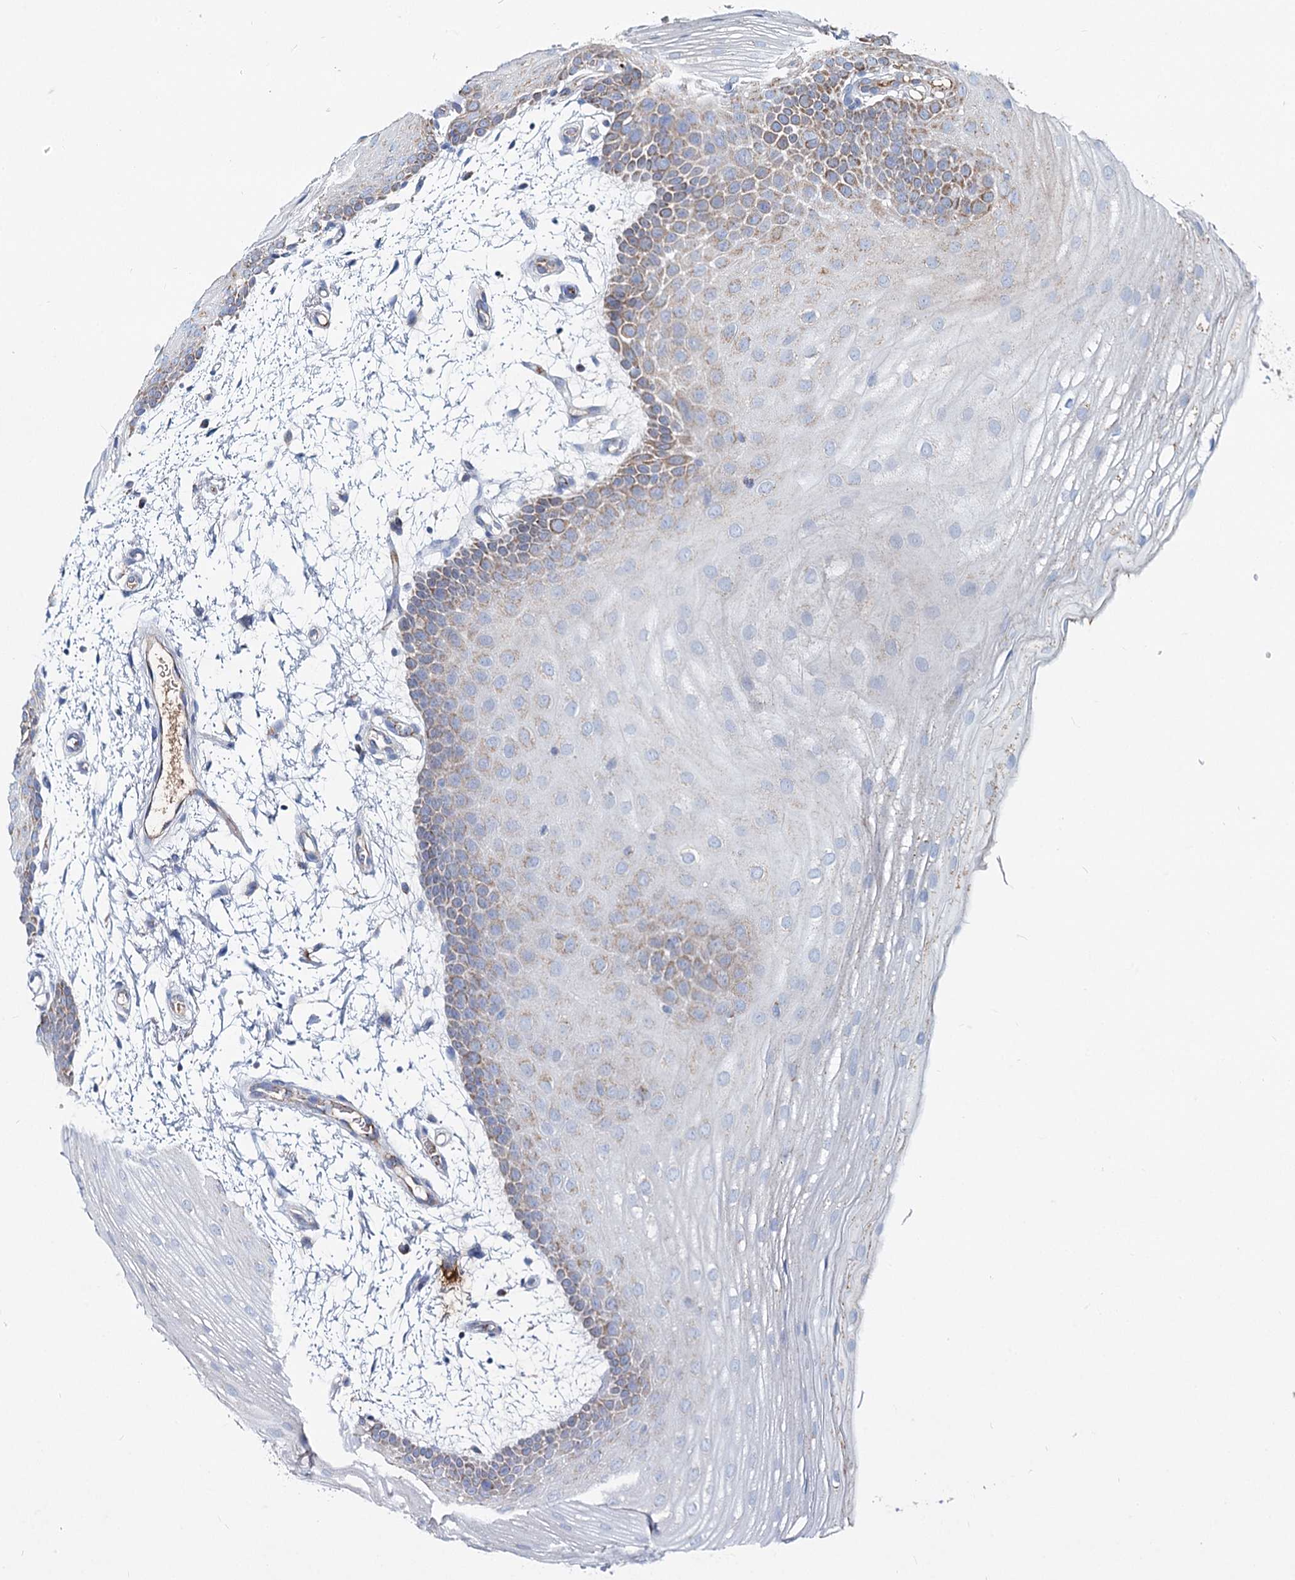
{"staining": {"intensity": "moderate", "quantity": "<25%", "location": "cytoplasmic/membranous"}, "tissue": "oral mucosa", "cell_type": "Squamous epithelial cells", "image_type": "normal", "snomed": [{"axis": "morphology", "description": "Normal tissue, NOS"}, {"axis": "topography", "description": "Oral tissue"}], "caption": "Moderate cytoplasmic/membranous staining for a protein is appreciated in about <25% of squamous epithelial cells of benign oral mucosa using immunohistochemistry (IHC).", "gene": "MCCC2", "patient": {"sex": "male", "age": 68}}